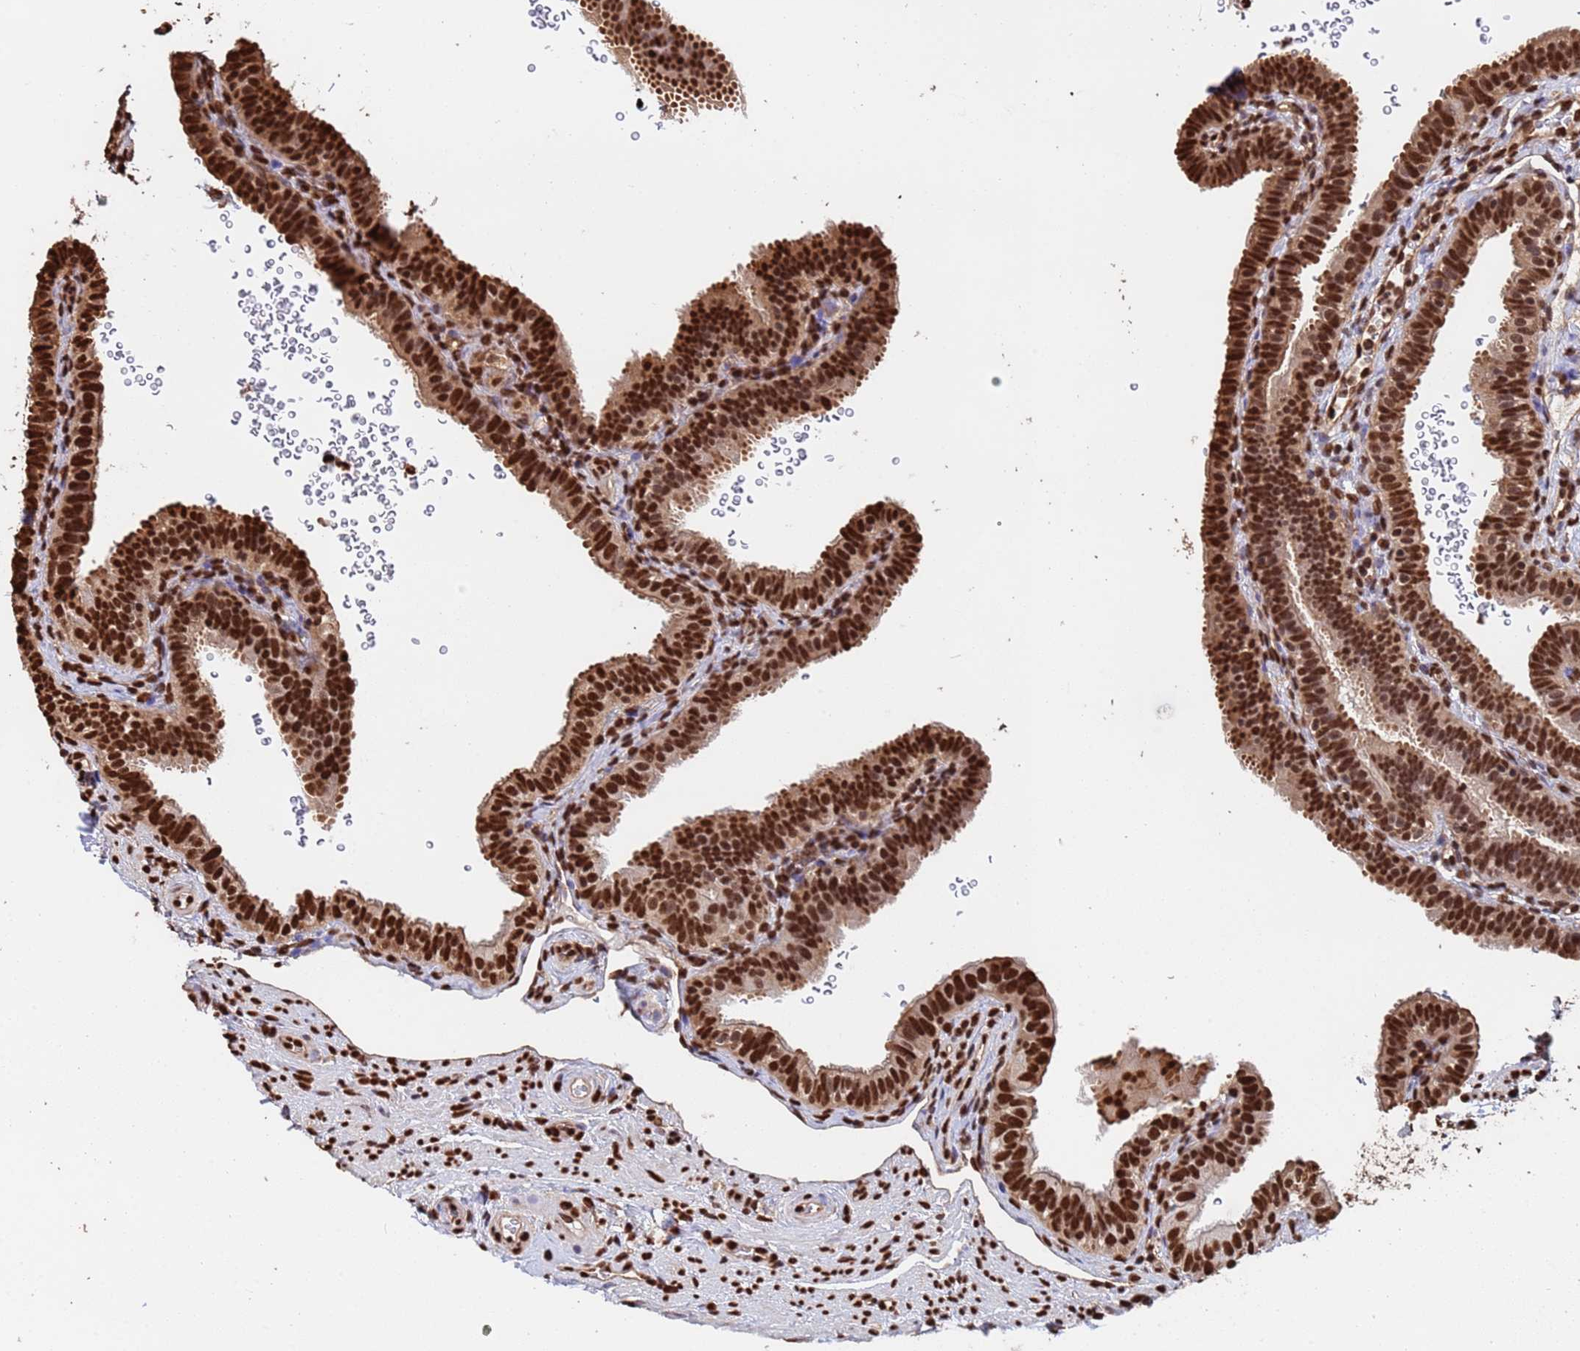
{"staining": {"intensity": "strong", "quantity": ">75%", "location": "cytoplasmic/membranous,nuclear"}, "tissue": "fallopian tube", "cell_type": "Glandular cells", "image_type": "normal", "snomed": [{"axis": "morphology", "description": "Normal tissue, NOS"}, {"axis": "topography", "description": "Fallopian tube"}], "caption": "Immunohistochemical staining of normal human fallopian tube exhibits strong cytoplasmic/membranous,nuclear protein staining in about >75% of glandular cells.", "gene": "SUMO2", "patient": {"sex": "female", "age": 41}}